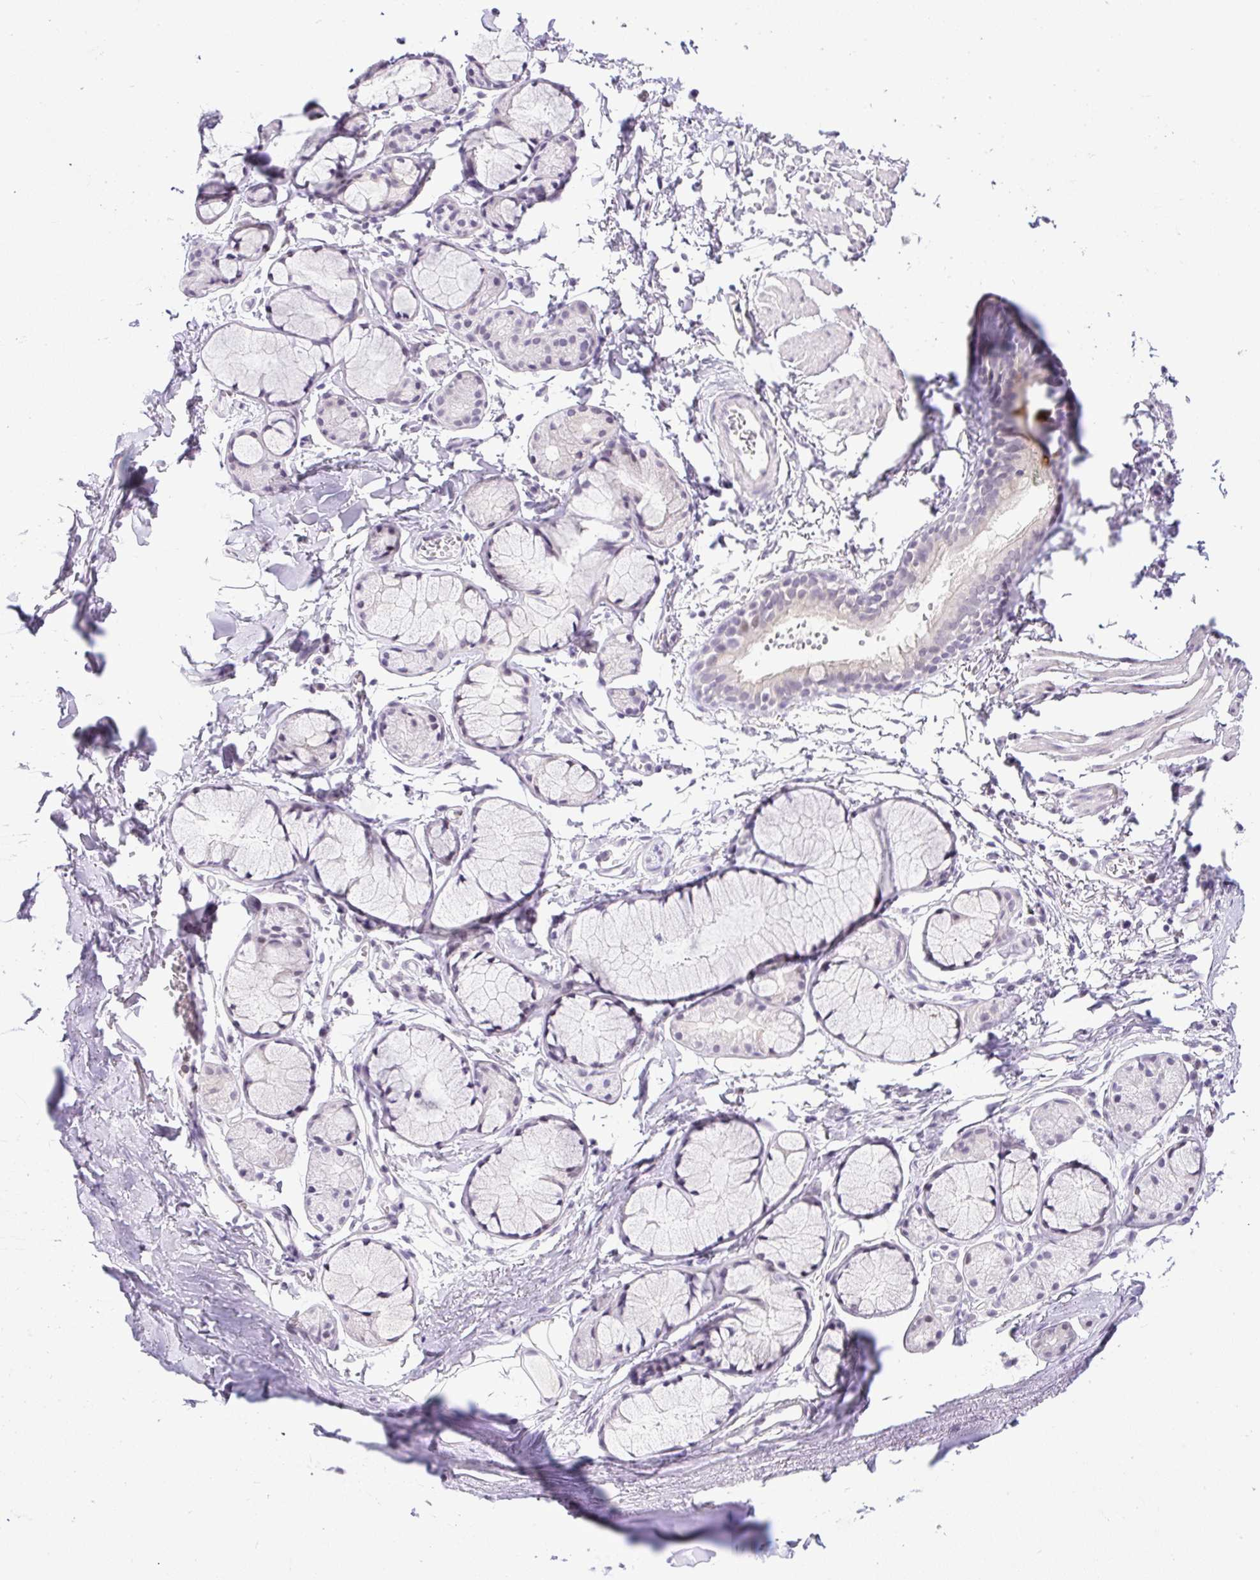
{"staining": {"intensity": "negative", "quantity": "none", "location": "none"}, "tissue": "adipose tissue", "cell_type": "Adipocytes", "image_type": "normal", "snomed": [{"axis": "morphology", "description": "Normal tissue, NOS"}, {"axis": "topography", "description": "Cartilage tissue"}, {"axis": "topography", "description": "Bronchus"}, {"axis": "topography", "description": "Peripheral nerve tissue"}], "caption": "Photomicrograph shows no significant protein staining in adipocytes of unremarkable adipose tissue. (DAB (3,3'-diaminobenzidine) immunohistochemistry (IHC) with hematoxylin counter stain).", "gene": "WNT10B", "patient": {"sex": "female", "age": 59}}